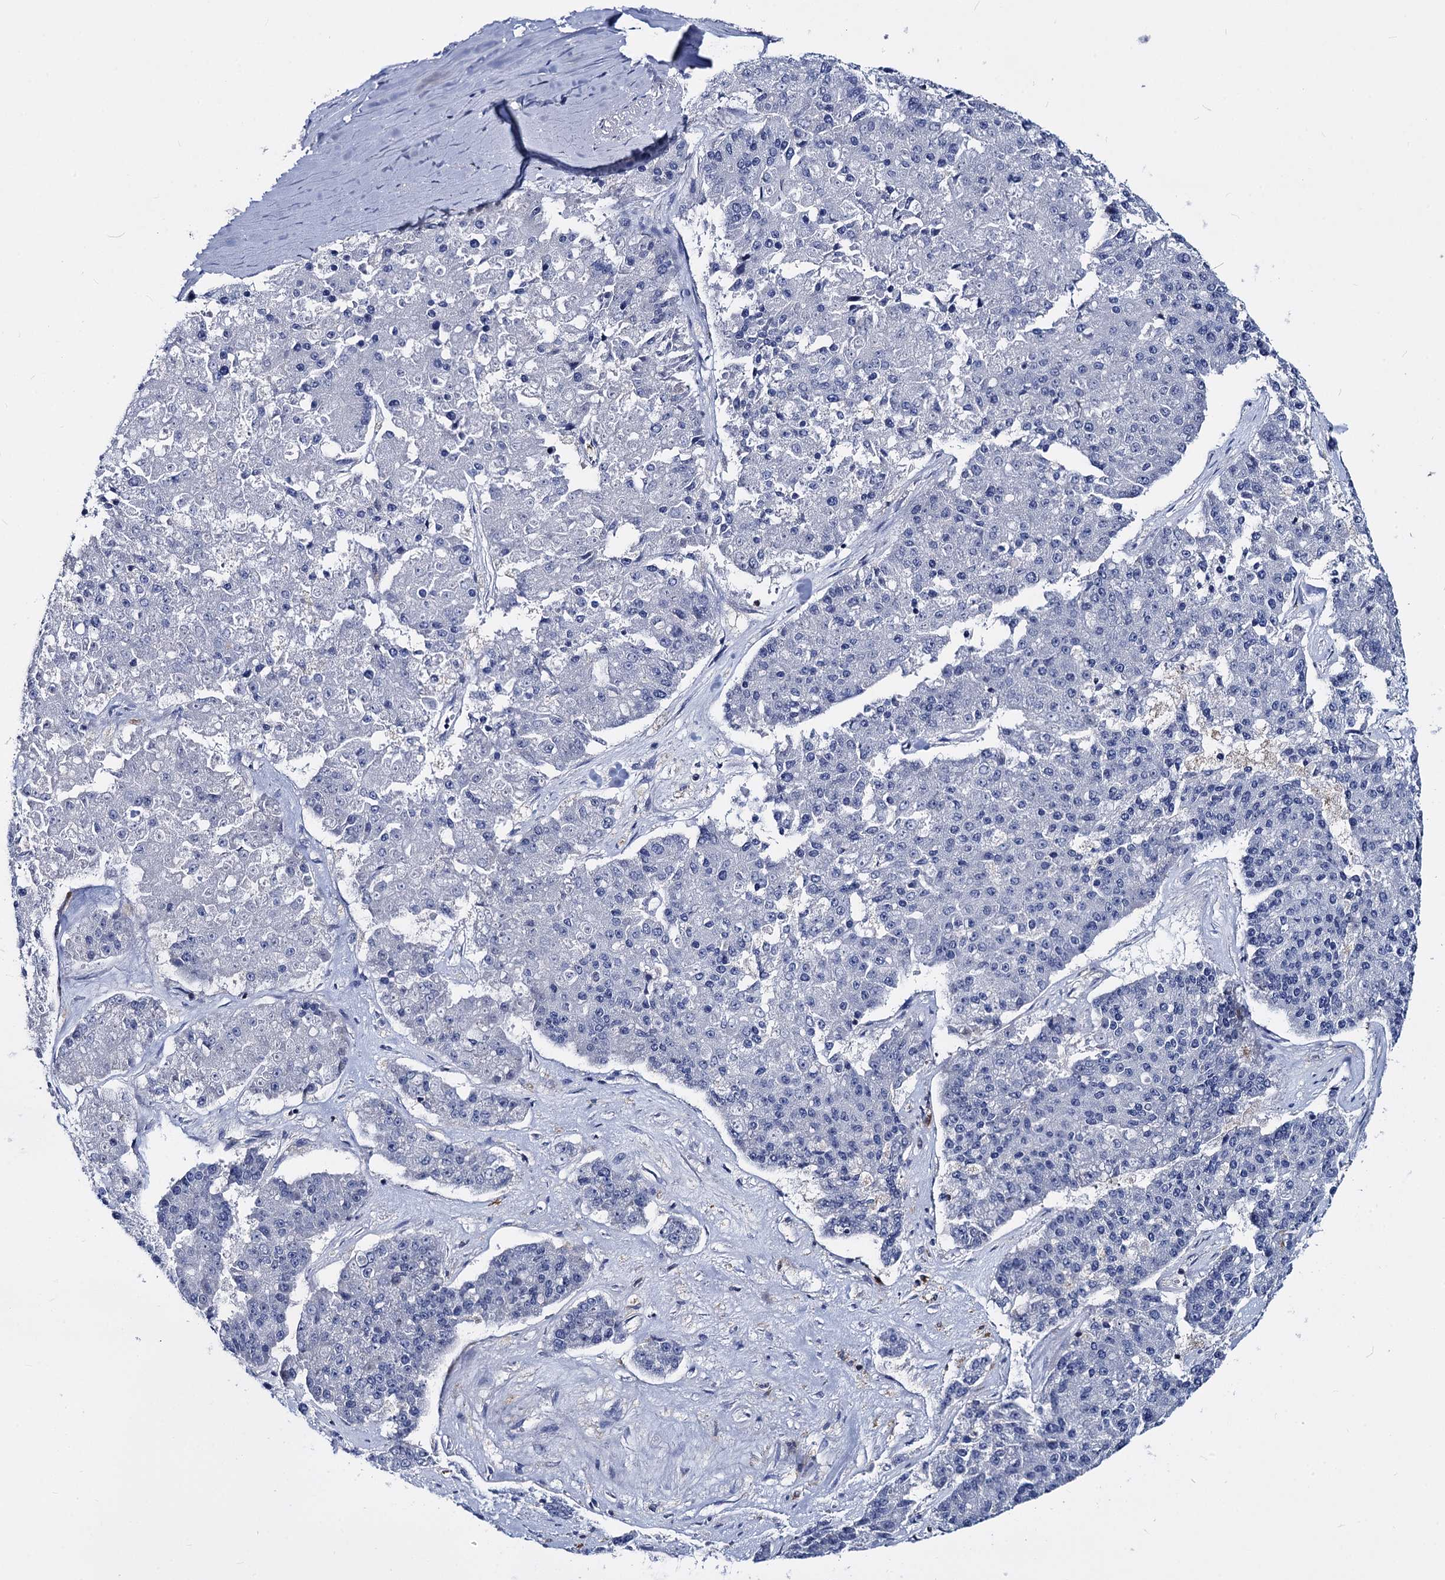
{"staining": {"intensity": "negative", "quantity": "none", "location": "none"}, "tissue": "pancreatic cancer", "cell_type": "Tumor cells", "image_type": "cancer", "snomed": [{"axis": "morphology", "description": "Adenocarcinoma, NOS"}, {"axis": "topography", "description": "Pancreas"}], "caption": "Tumor cells are negative for brown protein staining in pancreatic adenocarcinoma. (Brightfield microscopy of DAB (3,3'-diaminobenzidine) immunohistochemistry (IHC) at high magnification).", "gene": "RHOG", "patient": {"sex": "male", "age": 50}}